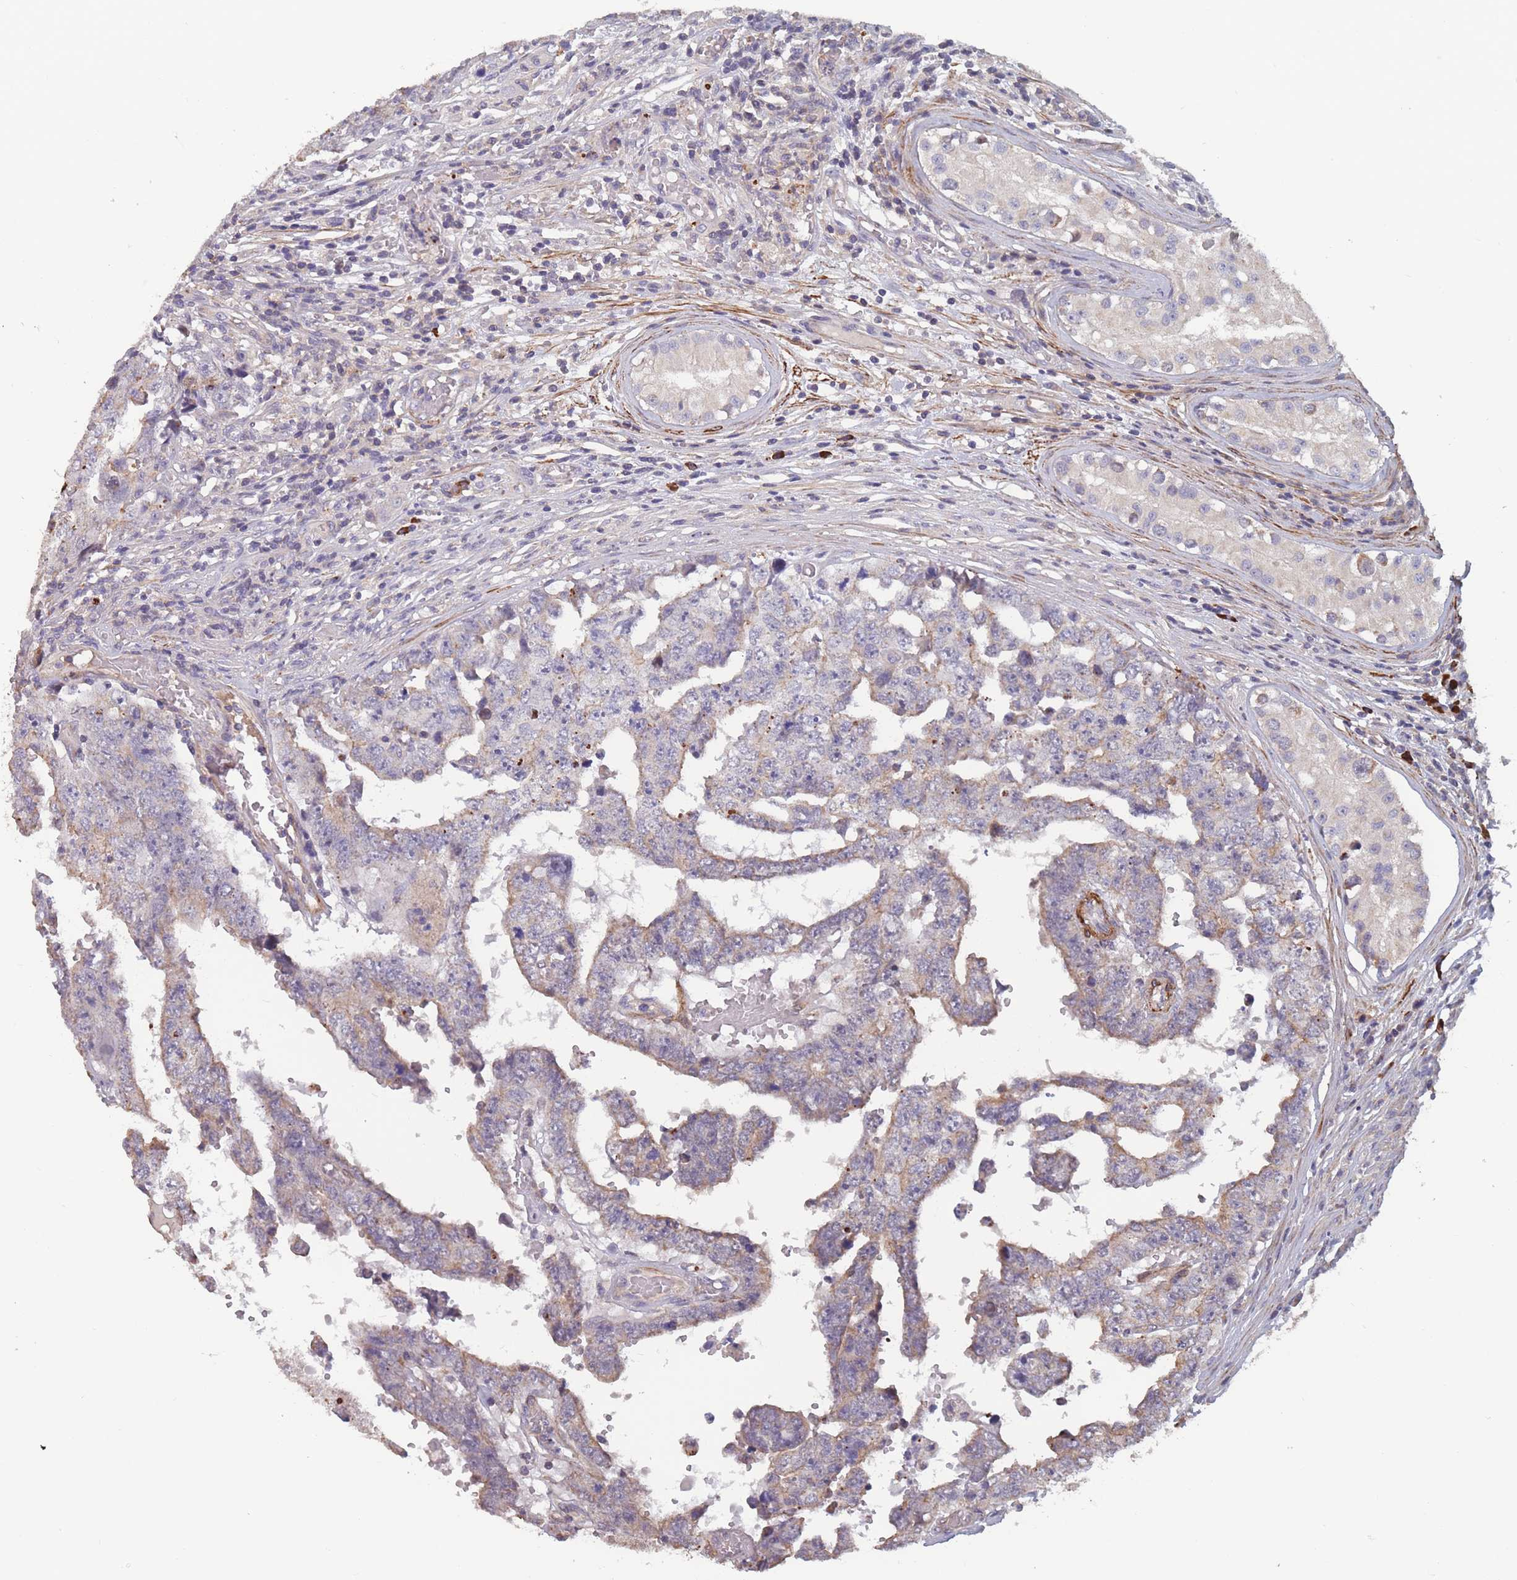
{"staining": {"intensity": "weak", "quantity": "25%-75%", "location": "cytoplasmic/membranous"}, "tissue": "testis cancer", "cell_type": "Tumor cells", "image_type": "cancer", "snomed": [{"axis": "morphology", "description": "Normal tissue, NOS"}, {"axis": "morphology", "description": "Carcinoma, Embryonal, NOS"}, {"axis": "topography", "description": "Testis"}, {"axis": "topography", "description": "Epididymis"}], "caption": "This image reveals IHC staining of human testis embryonal carcinoma, with low weak cytoplasmic/membranous expression in about 25%-75% of tumor cells.", "gene": "TOMM40L", "patient": {"sex": "male", "age": 25}}